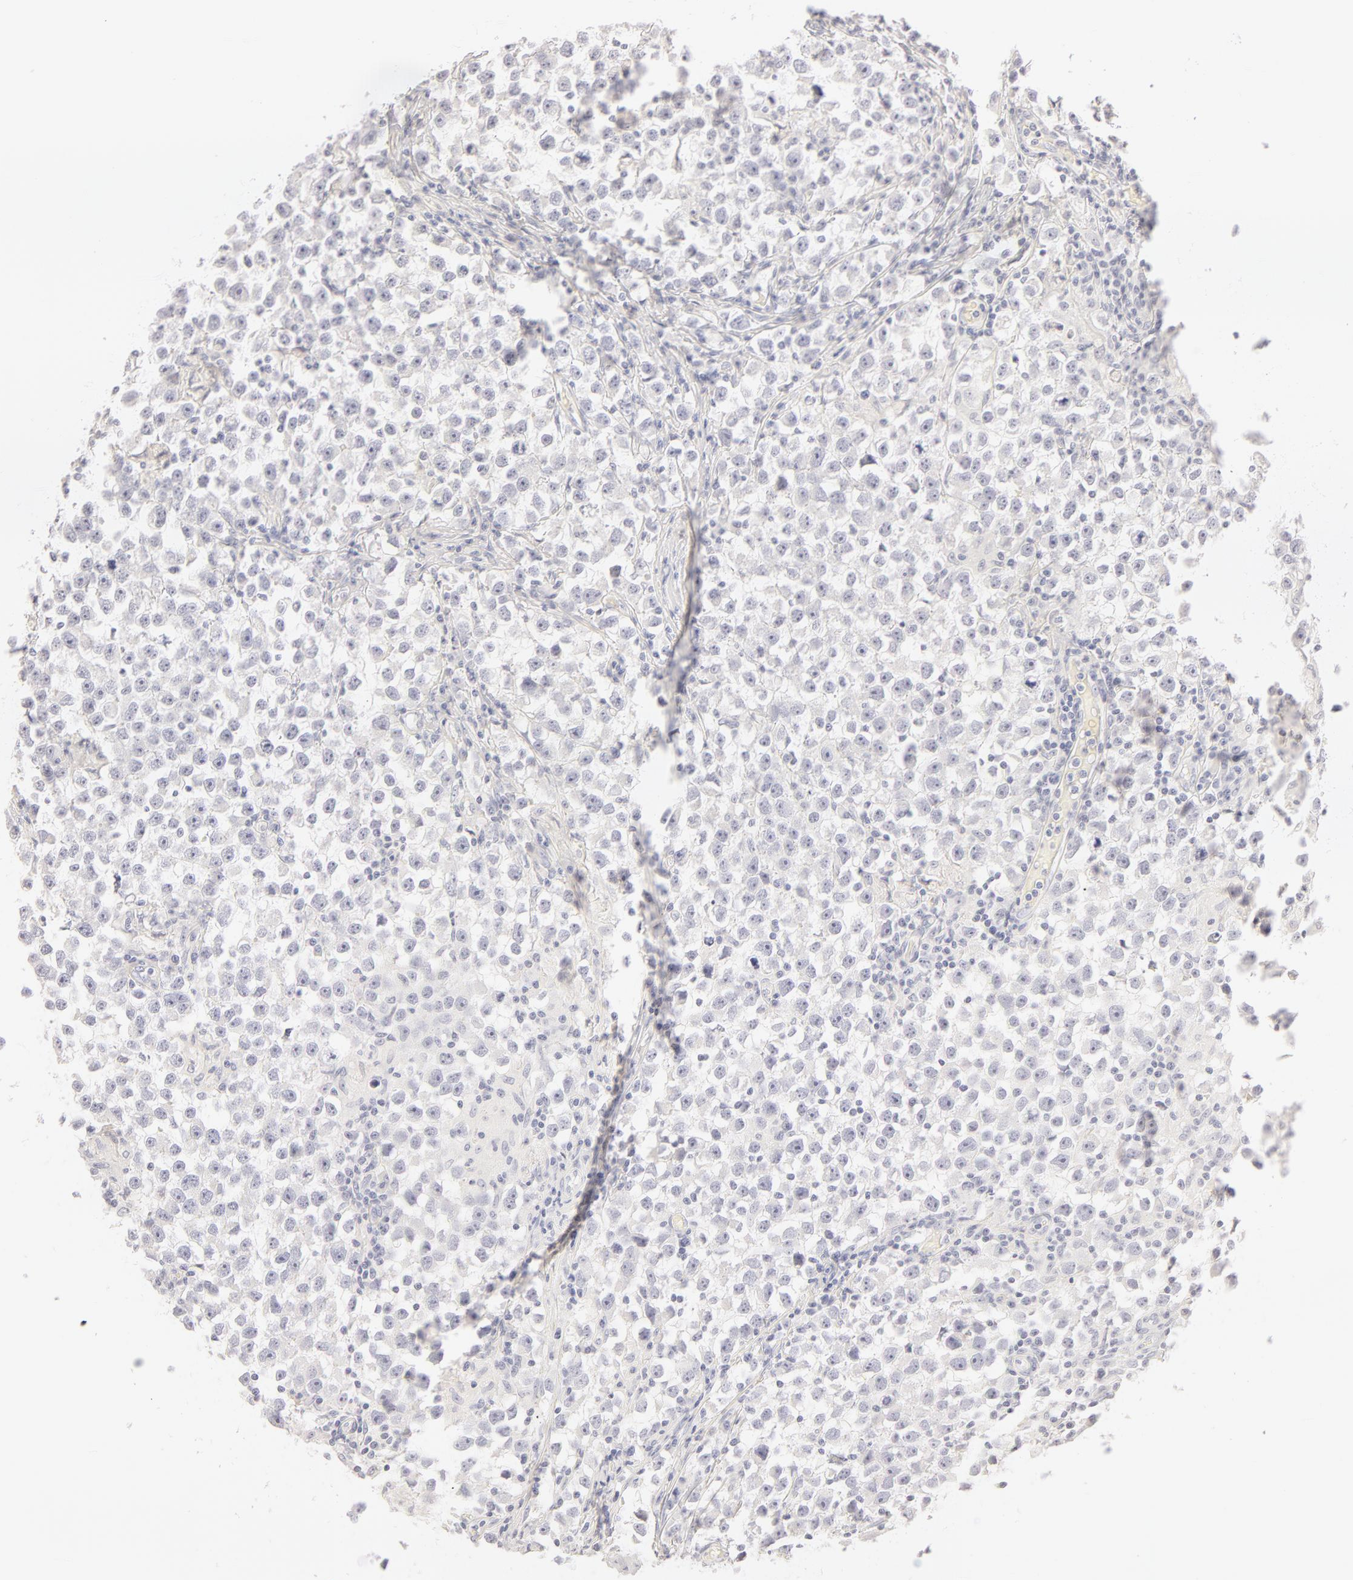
{"staining": {"intensity": "negative", "quantity": "none", "location": "none"}, "tissue": "testis cancer", "cell_type": "Tumor cells", "image_type": "cancer", "snomed": [{"axis": "morphology", "description": "Seminoma, NOS"}, {"axis": "topography", "description": "Testis"}], "caption": "The histopathology image exhibits no significant positivity in tumor cells of testis cancer (seminoma). The staining is performed using DAB (3,3'-diaminobenzidine) brown chromogen with nuclei counter-stained in using hematoxylin.", "gene": "LGALS7B", "patient": {"sex": "male", "age": 33}}